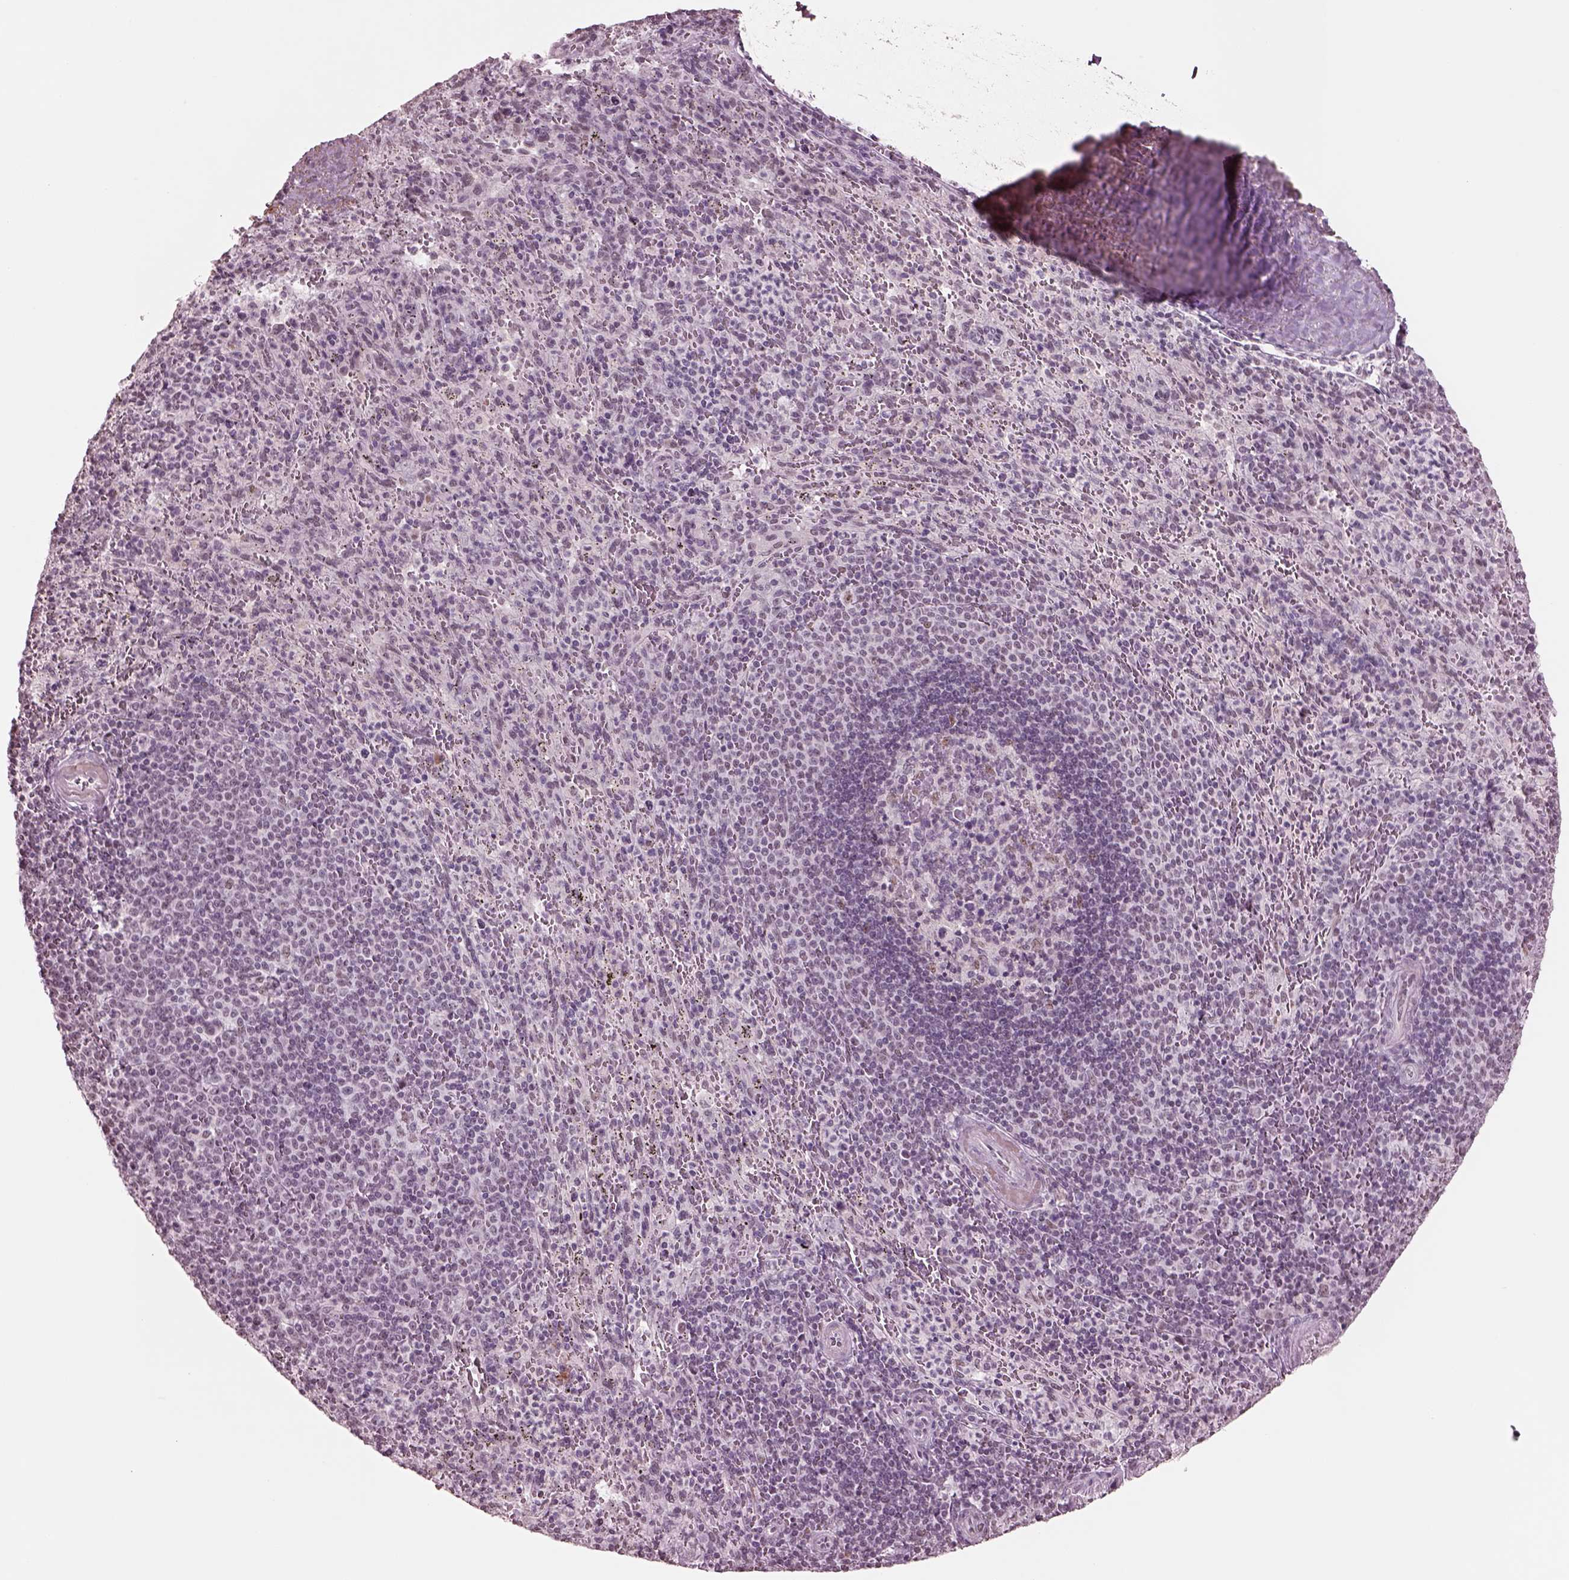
{"staining": {"intensity": "negative", "quantity": "none", "location": "none"}, "tissue": "spleen", "cell_type": "Cells in red pulp", "image_type": "normal", "snomed": [{"axis": "morphology", "description": "Normal tissue, NOS"}, {"axis": "topography", "description": "Spleen"}], "caption": "This is a photomicrograph of immunohistochemistry staining of unremarkable spleen, which shows no staining in cells in red pulp.", "gene": "SEPHS1", "patient": {"sex": "male", "age": 57}}